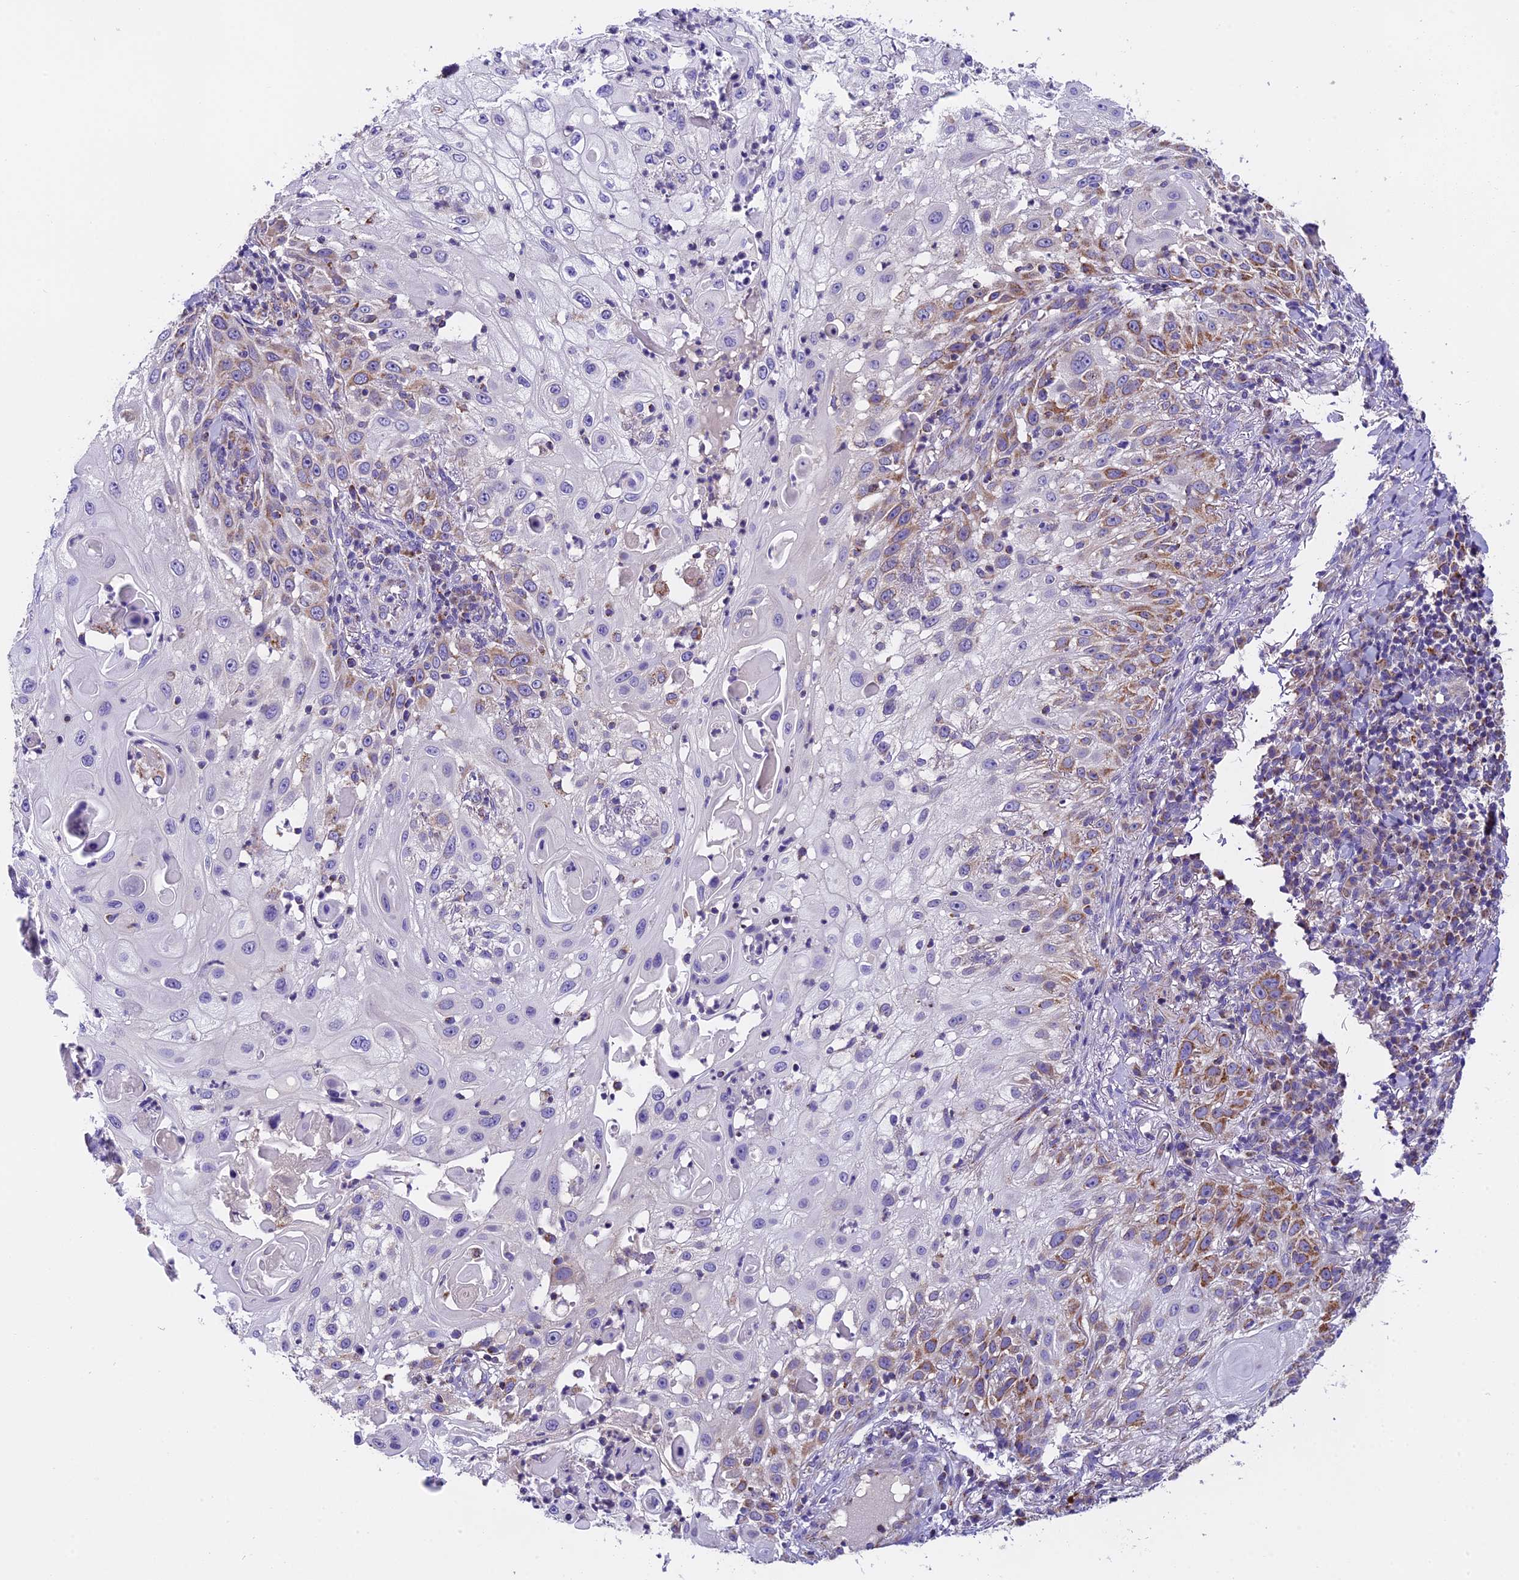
{"staining": {"intensity": "moderate", "quantity": "25%-75%", "location": "cytoplasmic/membranous"}, "tissue": "skin cancer", "cell_type": "Tumor cells", "image_type": "cancer", "snomed": [{"axis": "morphology", "description": "Squamous cell carcinoma, NOS"}, {"axis": "topography", "description": "Skin"}], "caption": "Immunohistochemistry of skin squamous cell carcinoma demonstrates medium levels of moderate cytoplasmic/membranous expression in about 25%-75% of tumor cells.", "gene": "MGME1", "patient": {"sex": "female", "age": 44}}